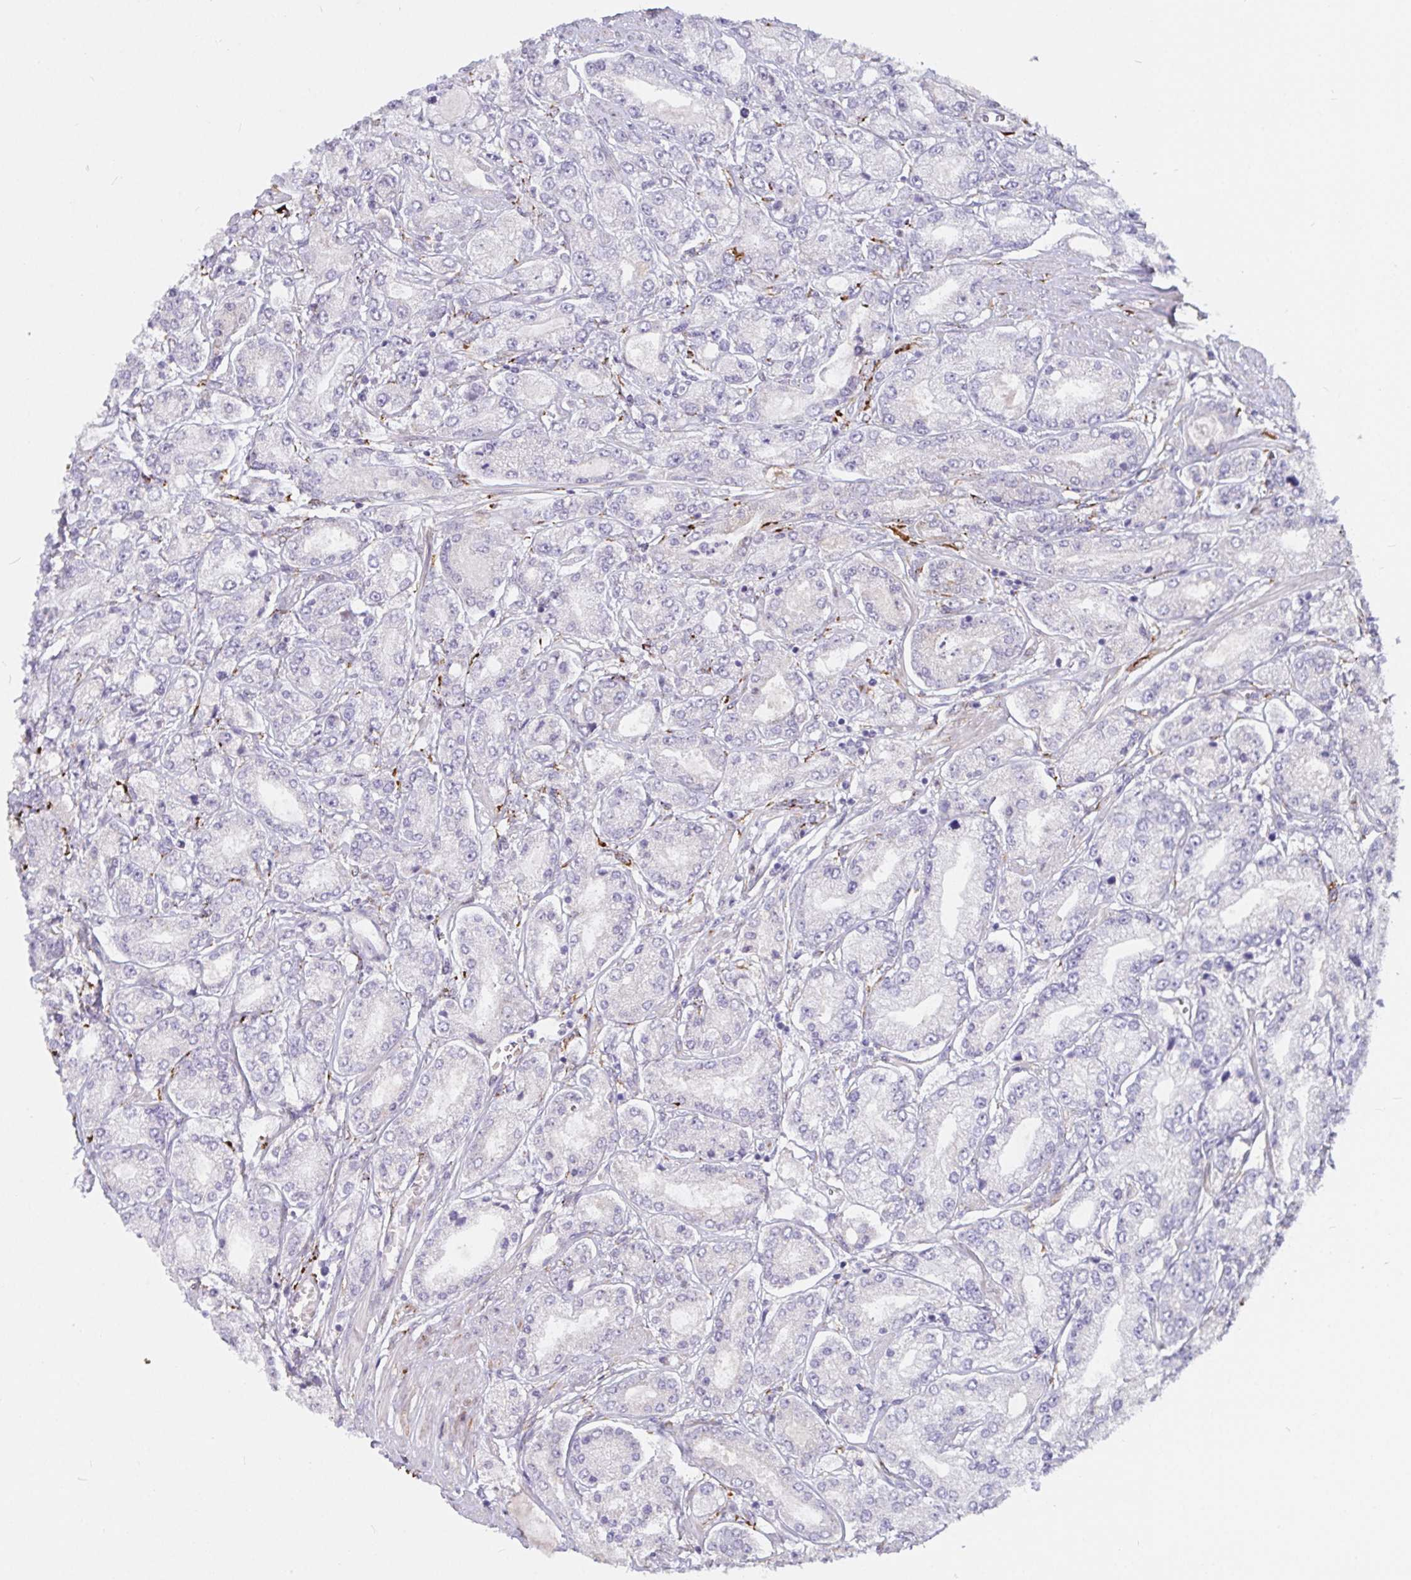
{"staining": {"intensity": "negative", "quantity": "none", "location": "none"}, "tissue": "prostate cancer", "cell_type": "Tumor cells", "image_type": "cancer", "snomed": [{"axis": "morphology", "description": "Adenocarcinoma, High grade"}, {"axis": "topography", "description": "Prostate"}], "caption": "This is an immunohistochemistry photomicrograph of human prostate high-grade adenocarcinoma. There is no expression in tumor cells.", "gene": "P4HA2", "patient": {"sex": "male", "age": 66}}